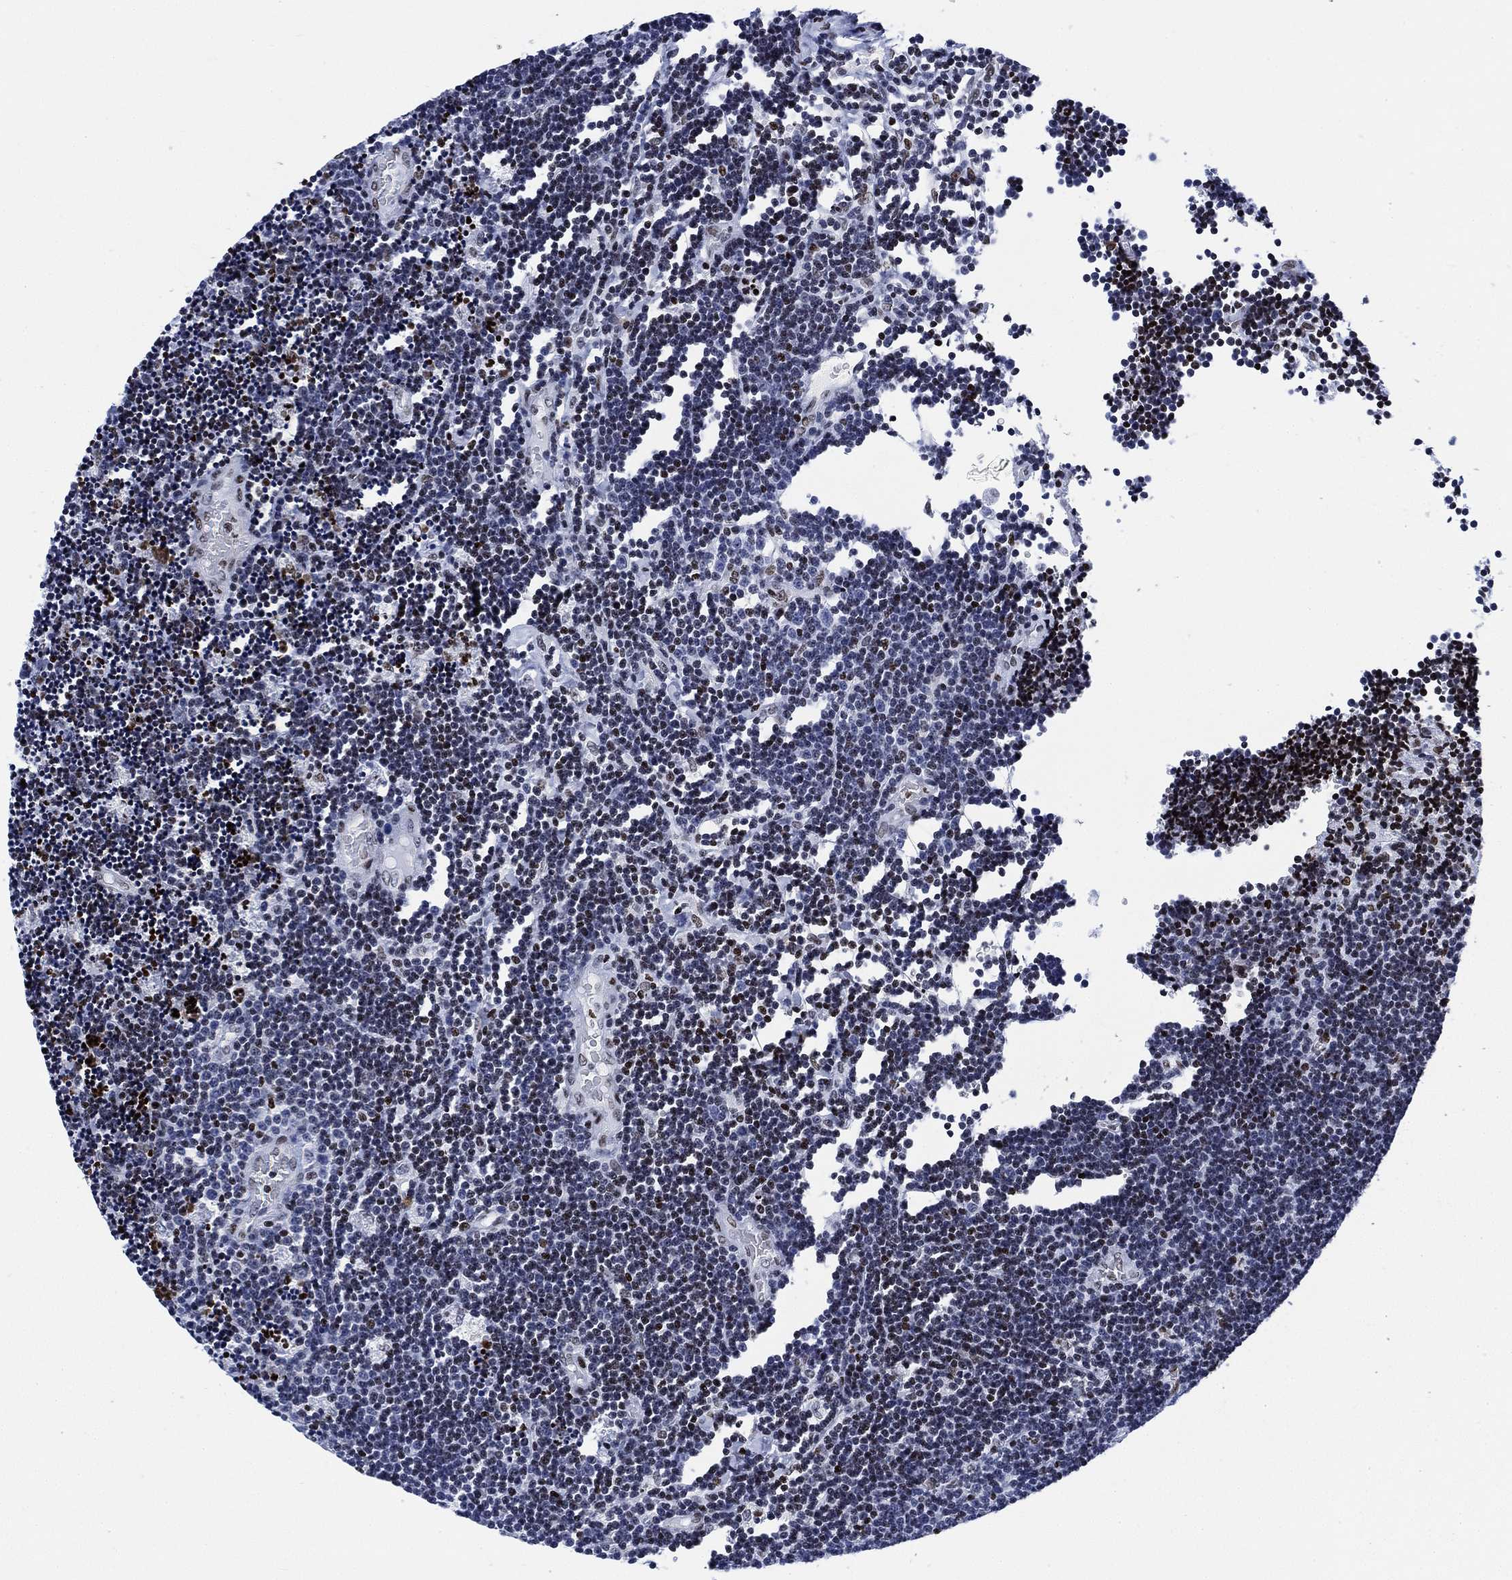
{"staining": {"intensity": "moderate", "quantity": "<25%", "location": "nuclear"}, "tissue": "lymphoma", "cell_type": "Tumor cells", "image_type": "cancer", "snomed": [{"axis": "morphology", "description": "Malignant lymphoma, non-Hodgkin's type, Low grade"}, {"axis": "topography", "description": "Brain"}], "caption": "A micrograph of human malignant lymphoma, non-Hodgkin's type (low-grade) stained for a protein shows moderate nuclear brown staining in tumor cells. (DAB IHC with brightfield microscopy, high magnification).", "gene": "H1-10", "patient": {"sex": "female", "age": 66}}